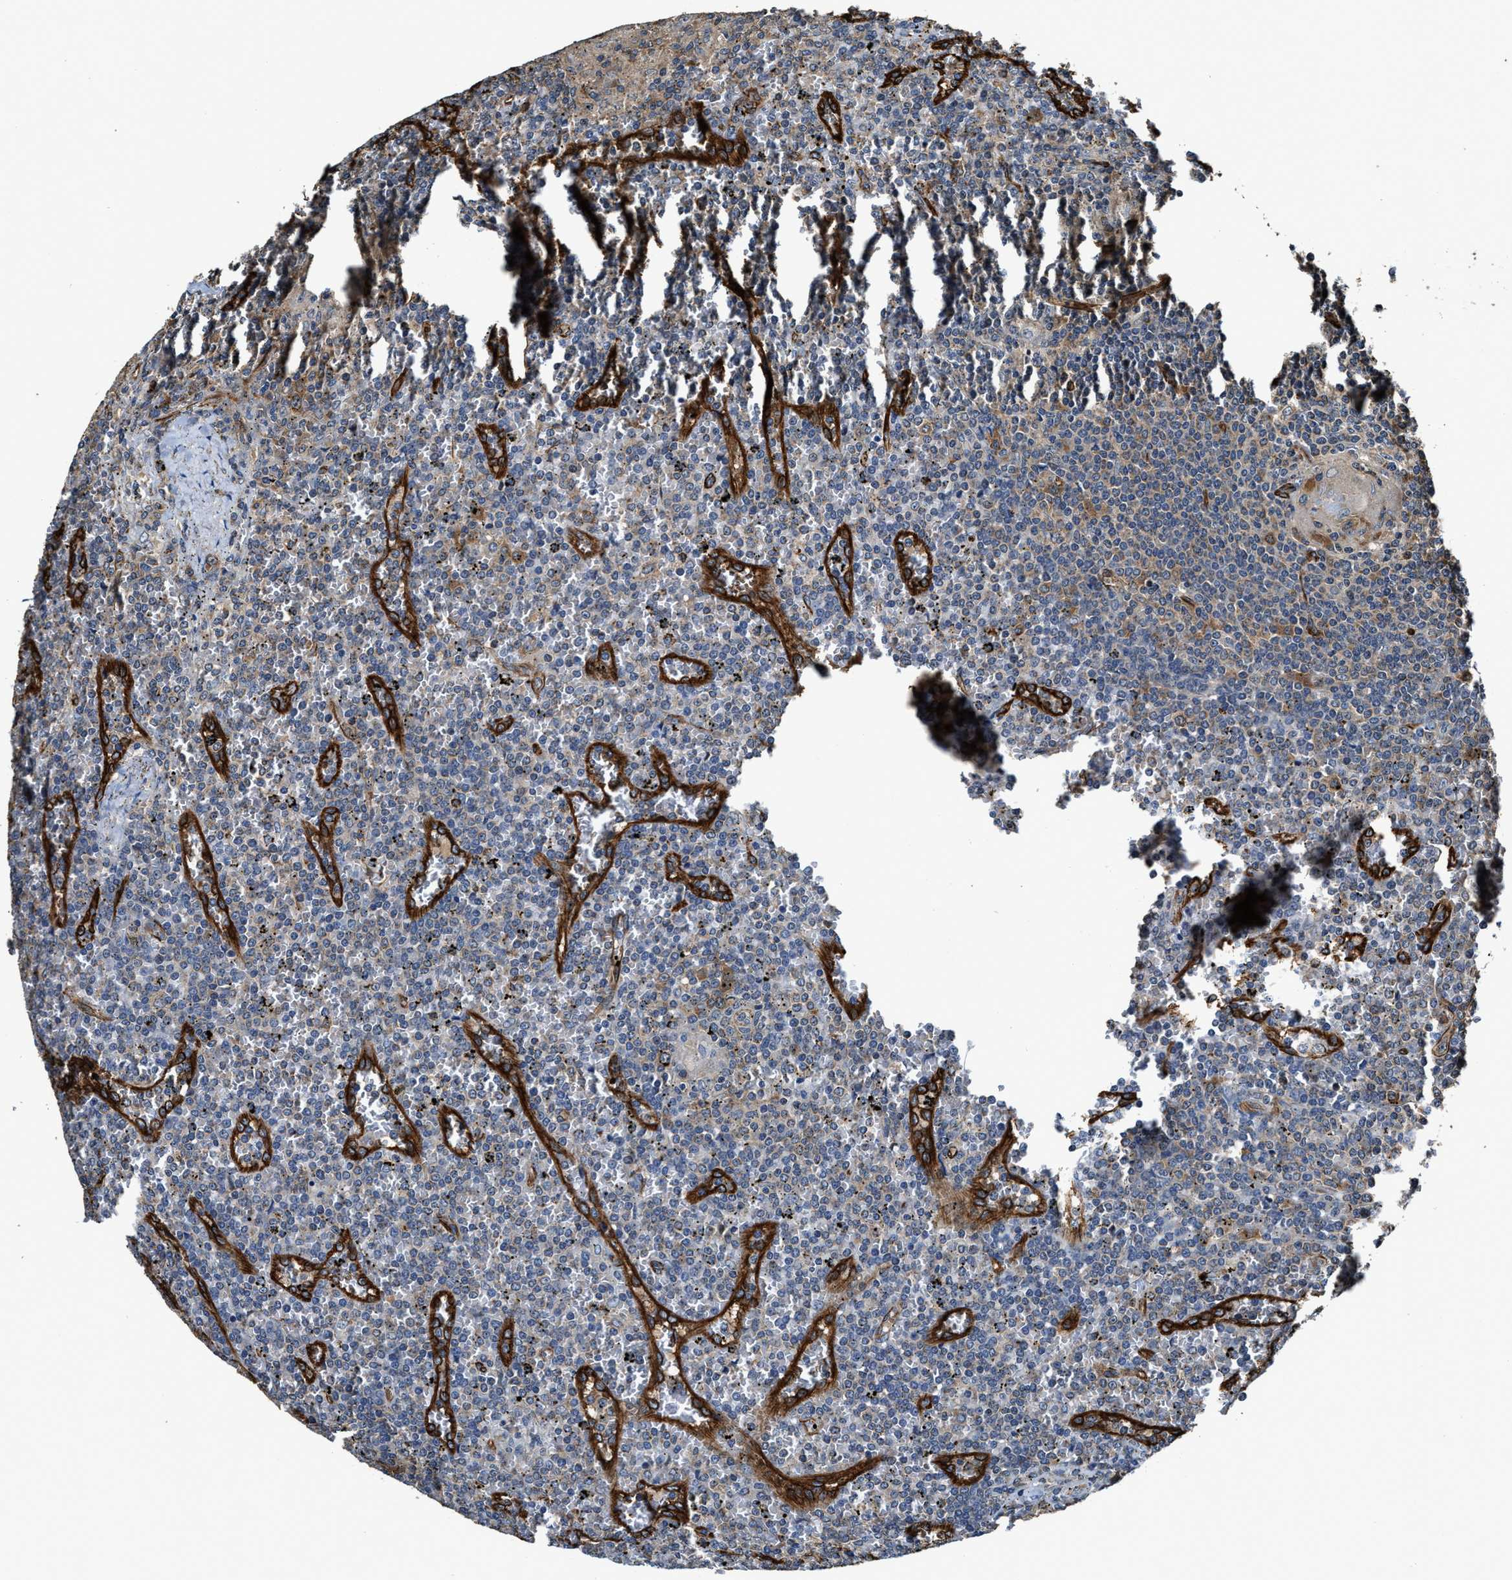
{"staining": {"intensity": "weak", "quantity": "<25%", "location": "cytoplasmic/membranous"}, "tissue": "lymphoma", "cell_type": "Tumor cells", "image_type": "cancer", "snomed": [{"axis": "morphology", "description": "Malignant lymphoma, non-Hodgkin's type, Low grade"}, {"axis": "topography", "description": "Spleen"}], "caption": "Human malignant lymphoma, non-Hodgkin's type (low-grade) stained for a protein using immunohistochemistry reveals no staining in tumor cells.", "gene": "GFRA3", "patient": {"sex": "female", "age": 19}}